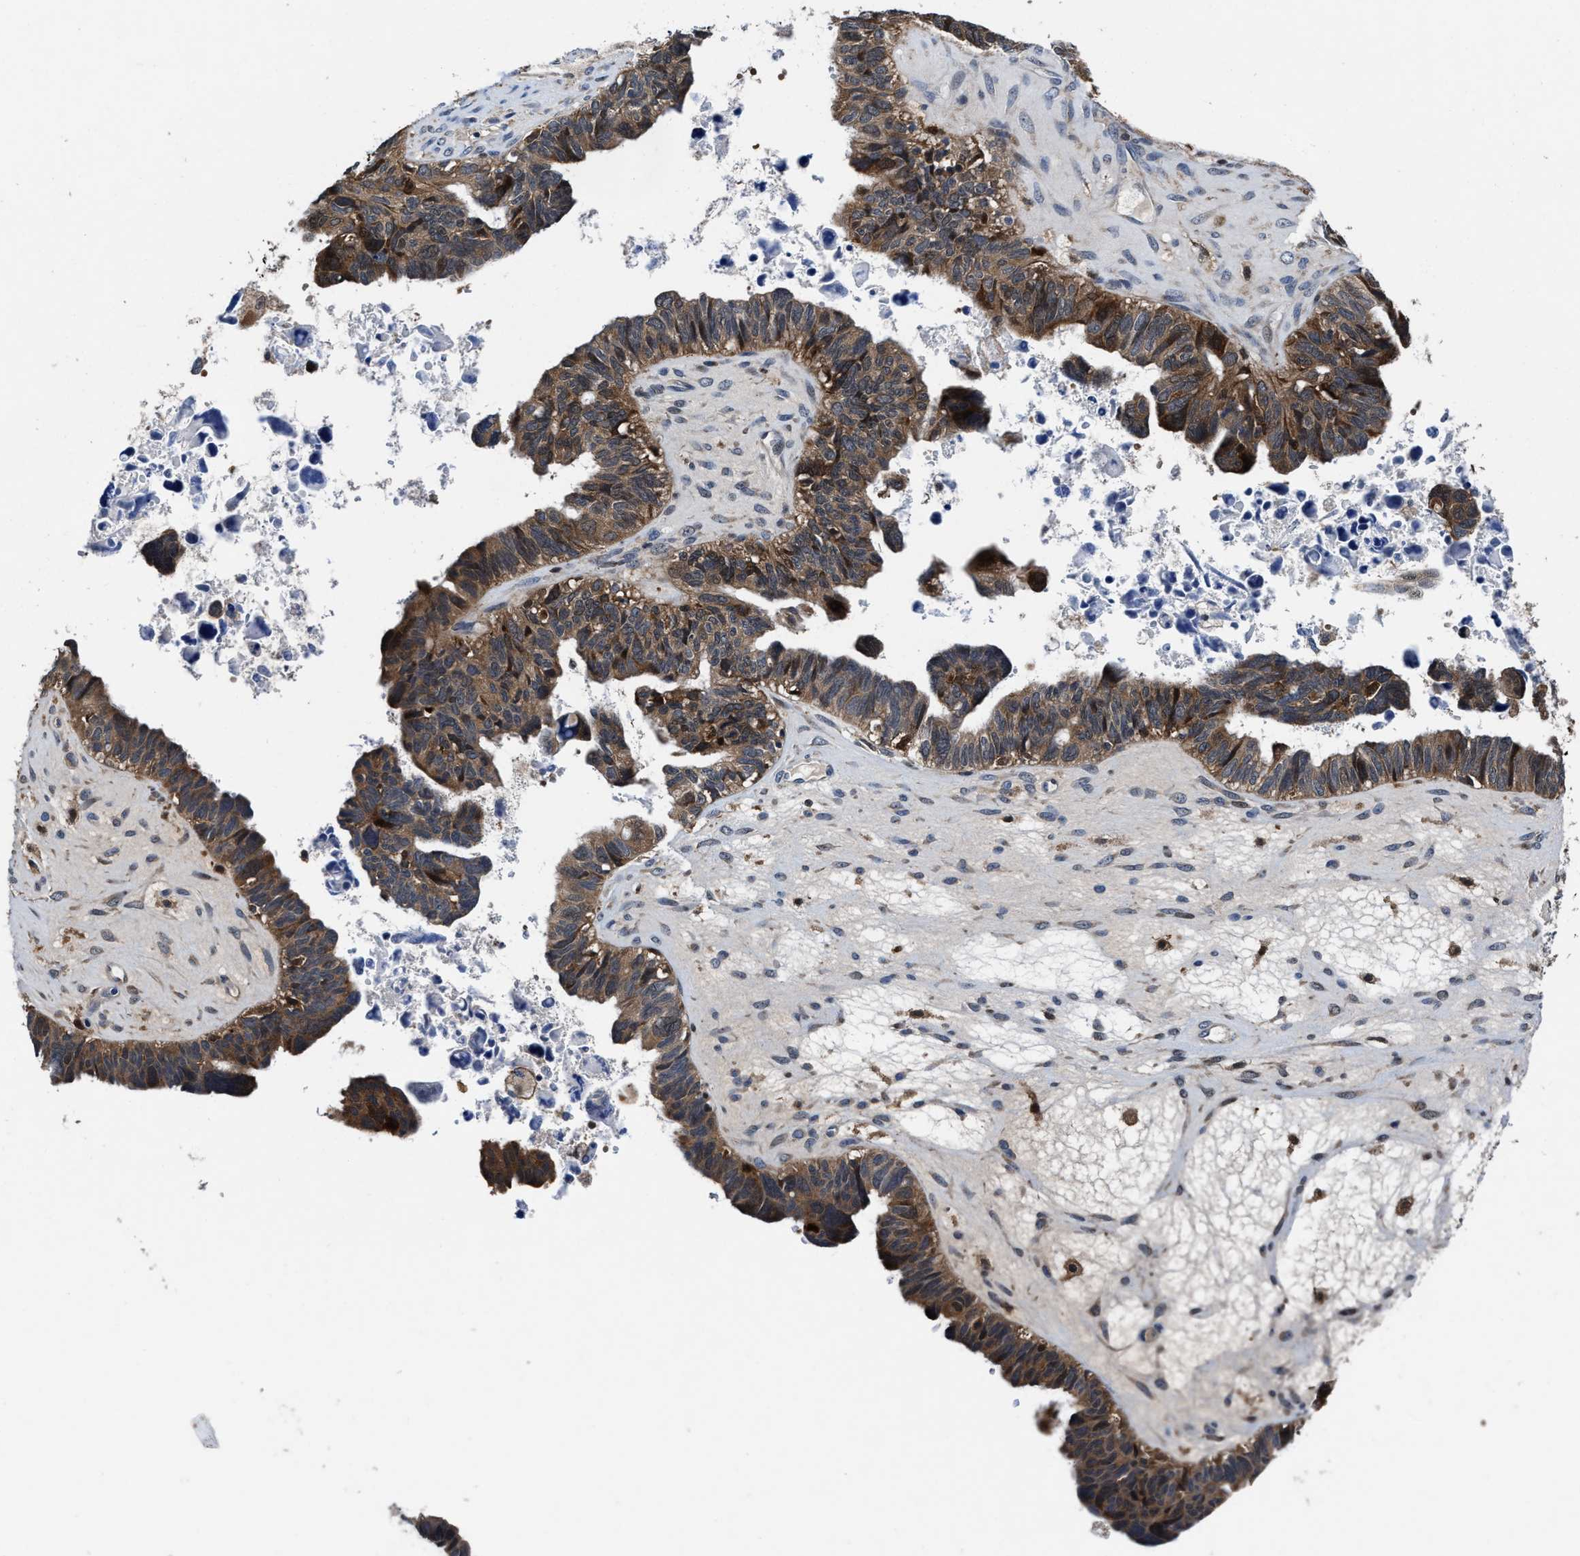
{"staining": {"intensity": "moderate", "quantity": ">75%", "location": "cytoplasmic/membranous"}, "tissue": "ovarian cancer", "cell_type": "Tumor cells", "image_type": "cancer", "snomed": [{"axis": "morphology", "description": "Cystadenocarcinoma, serous, NOS"}, {"axis": "topography", "description": "Ovary"}], "caption": "An image of ovarian serous cystadenocarcinoma stained for a protein displays moderate cytoplasmic/membranous brown staining in tumor cells. Ihc stains the protein of interest in brown and the nuclei are stained blue.", "gene": "RGS10", "patient": {"sex": "female", "age": 79}}